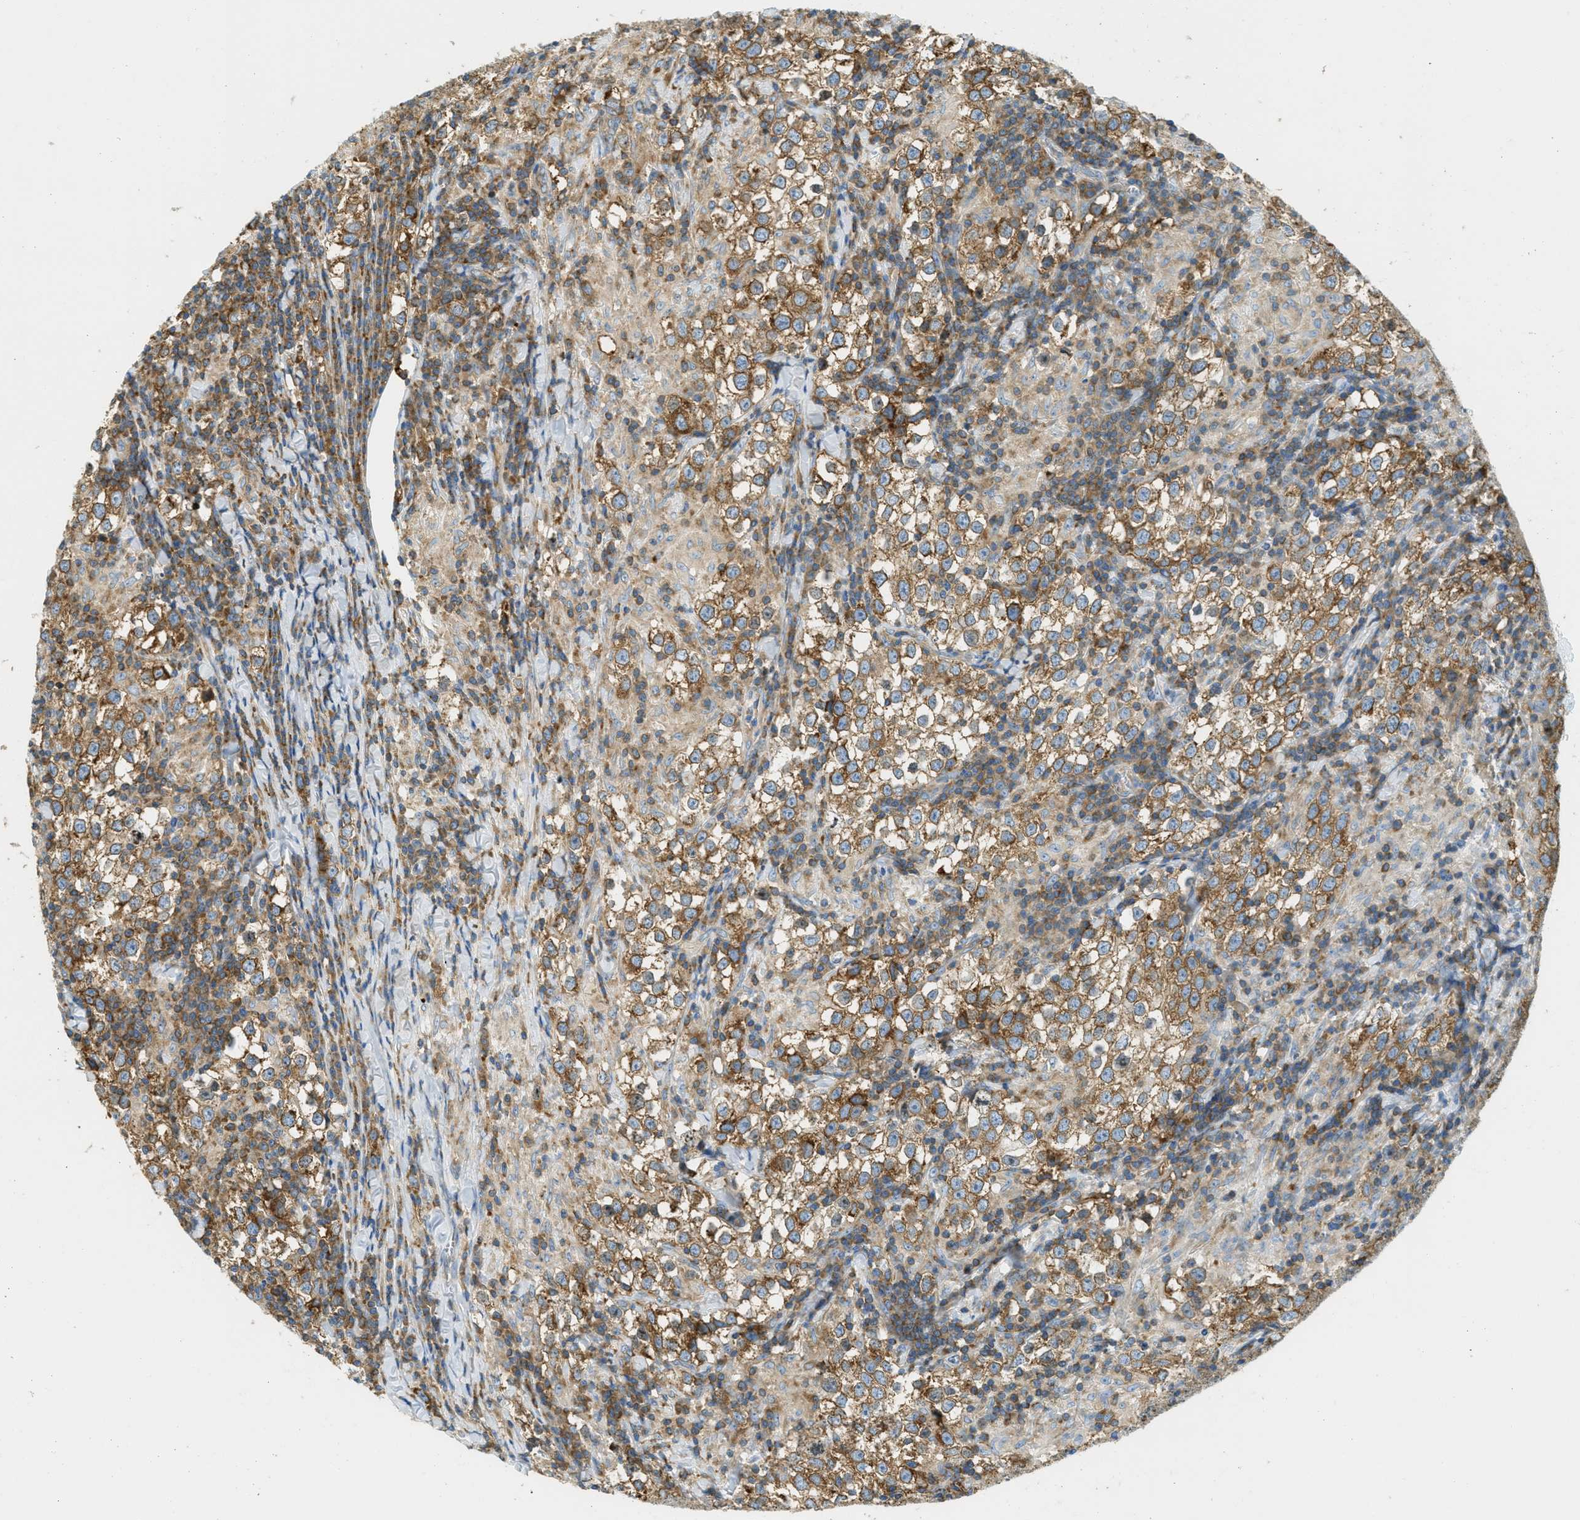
{"staining": {"intensity": "moderate", "quantity": ">75%", "location": "cytoplasmic/membranous"}, "tissue": "testis cancer", "cell_type": "Tumor cells", "image_type": "cancer", "snomed": [{"axis": "morphology", "description": "Seminoma, NOS"}, {"axis": "morphology", "description": "Carcinoma, Embryonal, NOS"}, {"axis": "topography", "description": "Testis"}], "caption": "Moderate cytoplasmic/membranous protein expression is present in about >75% of tumor cells in testis cancer. (IHC, brightfield microscopy, high magnification).", "gene": "ABCF1", "patient": {"sex": "male", "age": 36}}